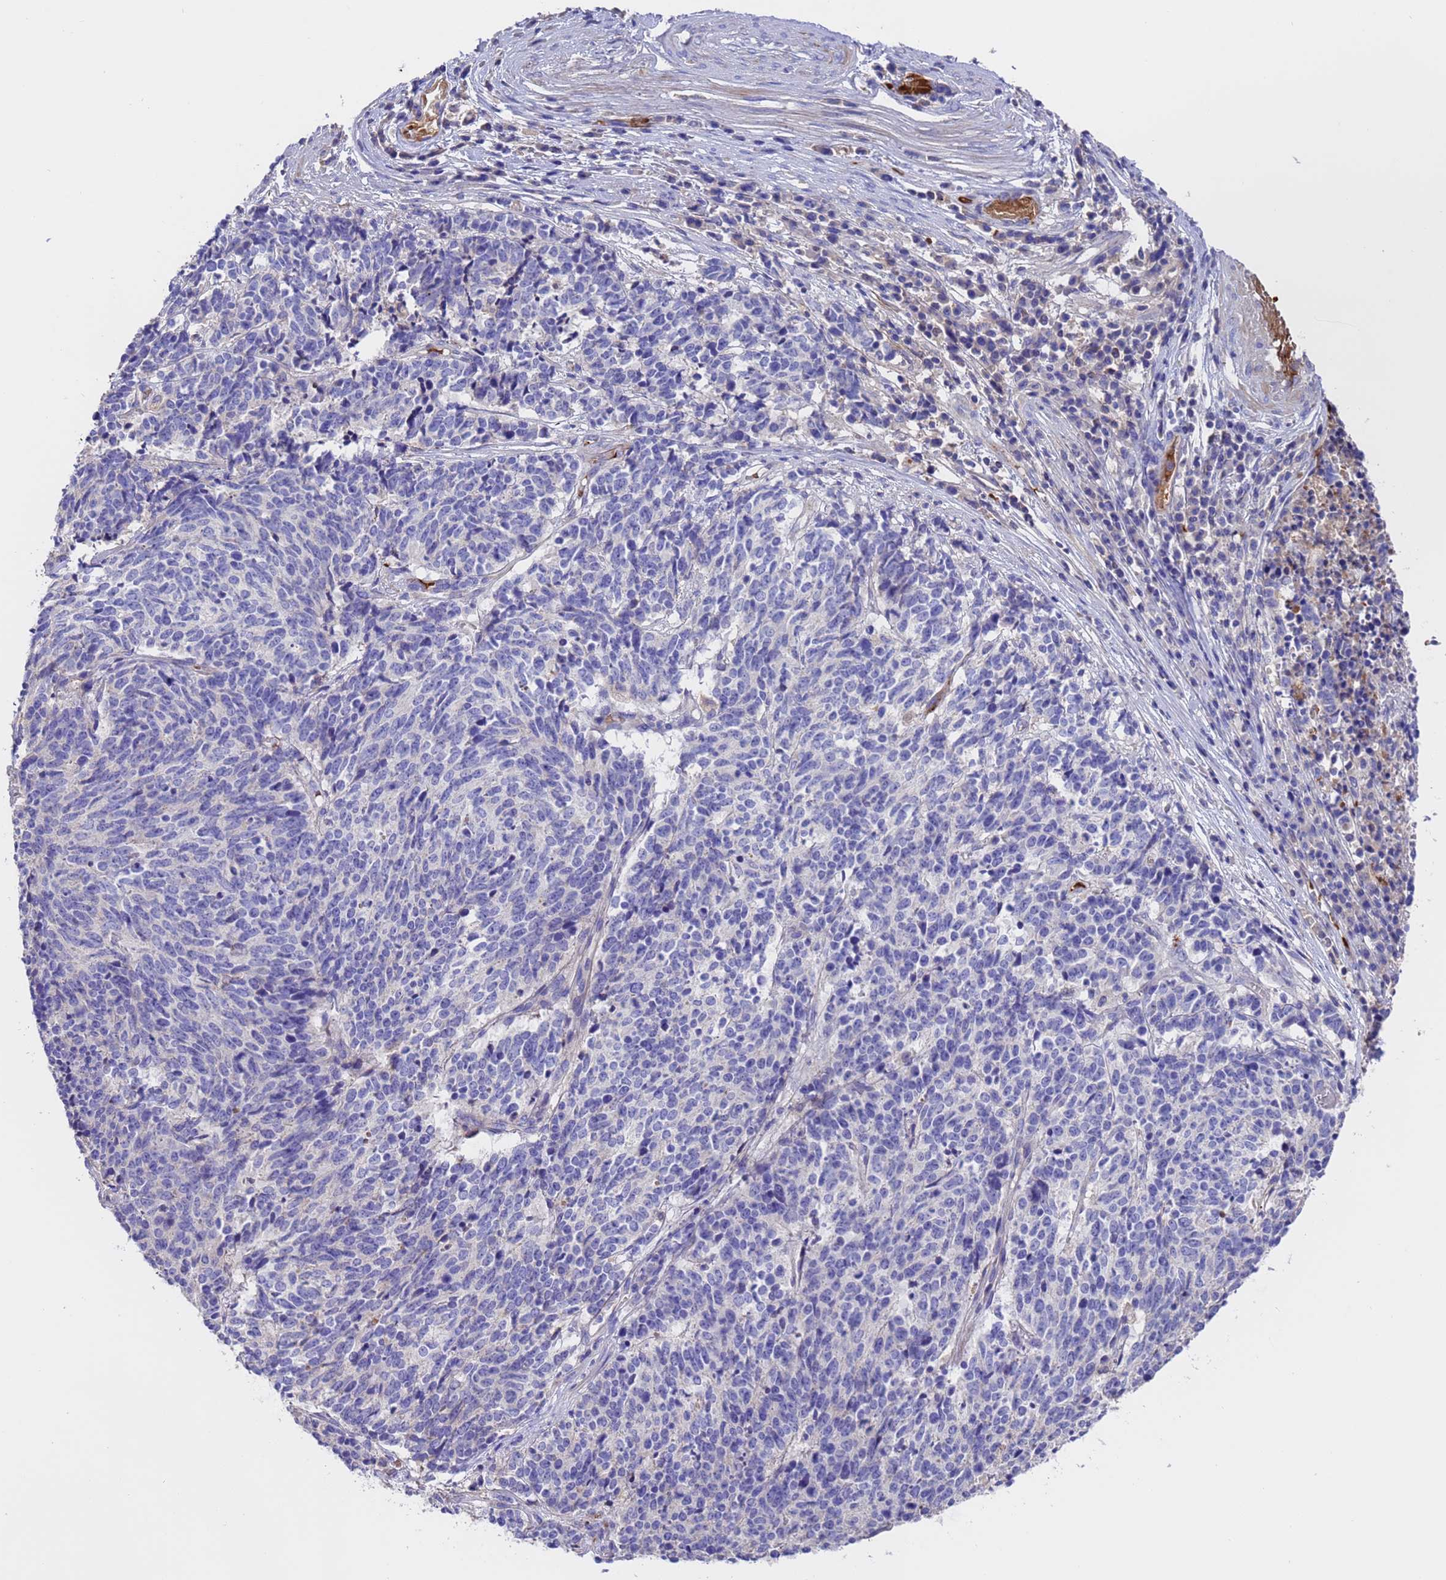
{"staining": {"intensity": "negative", "quantity": "none", "location": "none"}, "tissue": "cervical cancer", "cell_type": "Tumor cells", "image_type": "cancer", "snomed": [{"axis": "morphology", "description": "Squamous cell carcinoma, NOS"}, {"axis": "topography", "description": "Cervix"}], "caption": "IHC photomicrograph of cervical squamous cell carcinoma stained for a protein (brown), which displays no expression in tumor cells.", "gene": "ELP6", "patient": {"sex": "female", "age": 29}}